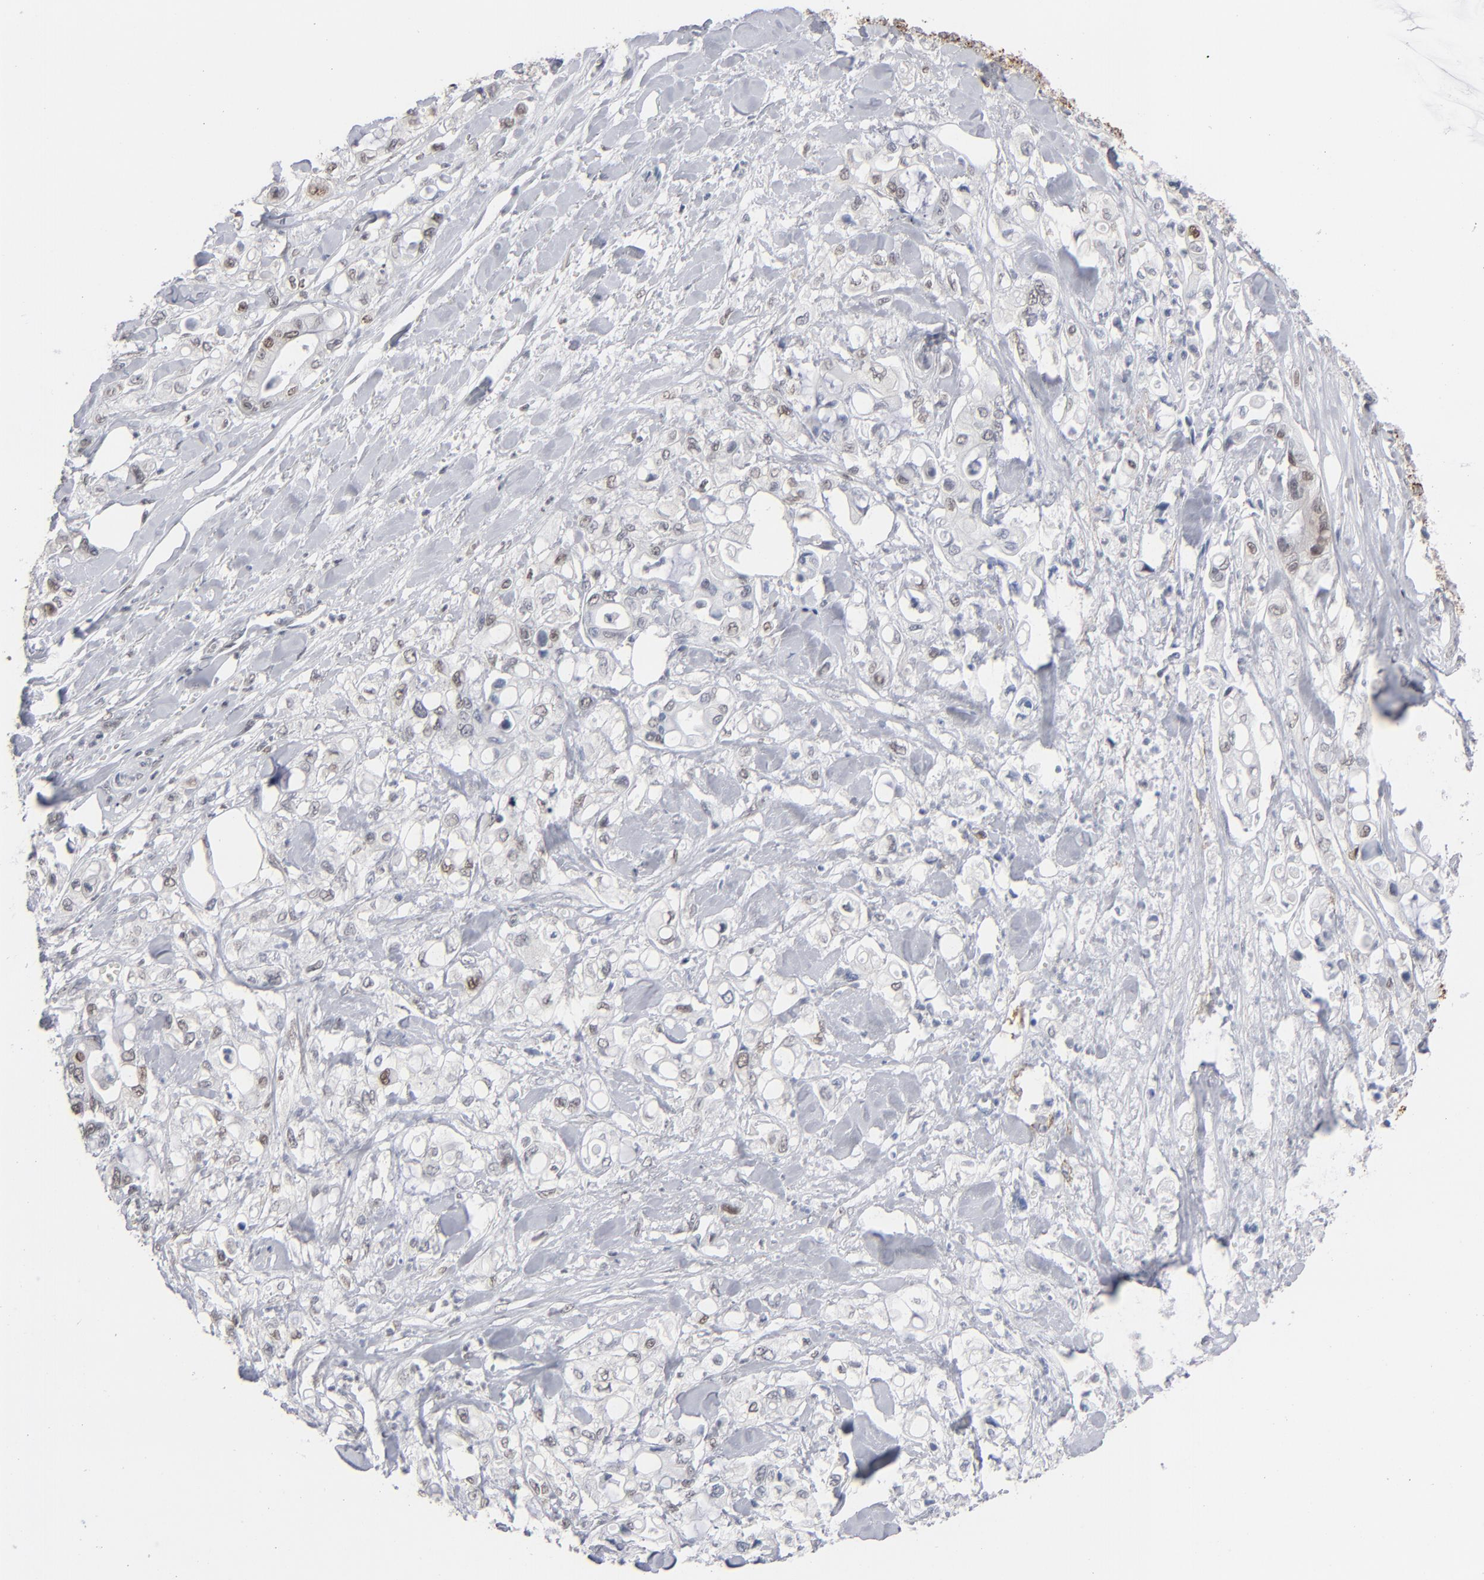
{"staining": {"intensity": "weak", "quantity": "25%-75%", "location": "nuclear"}, "tissue": "pancreatic cancer", "cell_type": "Tumor cells", "image_type": "cancer", "snomed": [{"axis": "morphology", "description": "Adenocarcinoma, NOS"}, {"axis": "topography", "description": "Pancreas"}], "caption": "IHC micrograph of human adenocarcinoma (pancreatic) stained for a protein (brown), which shows low levels of weak nuclear expression in about 25%-75% of tumor cells.", "gene": "IRF9", "patient": {"sex": "male", "age": 70}}